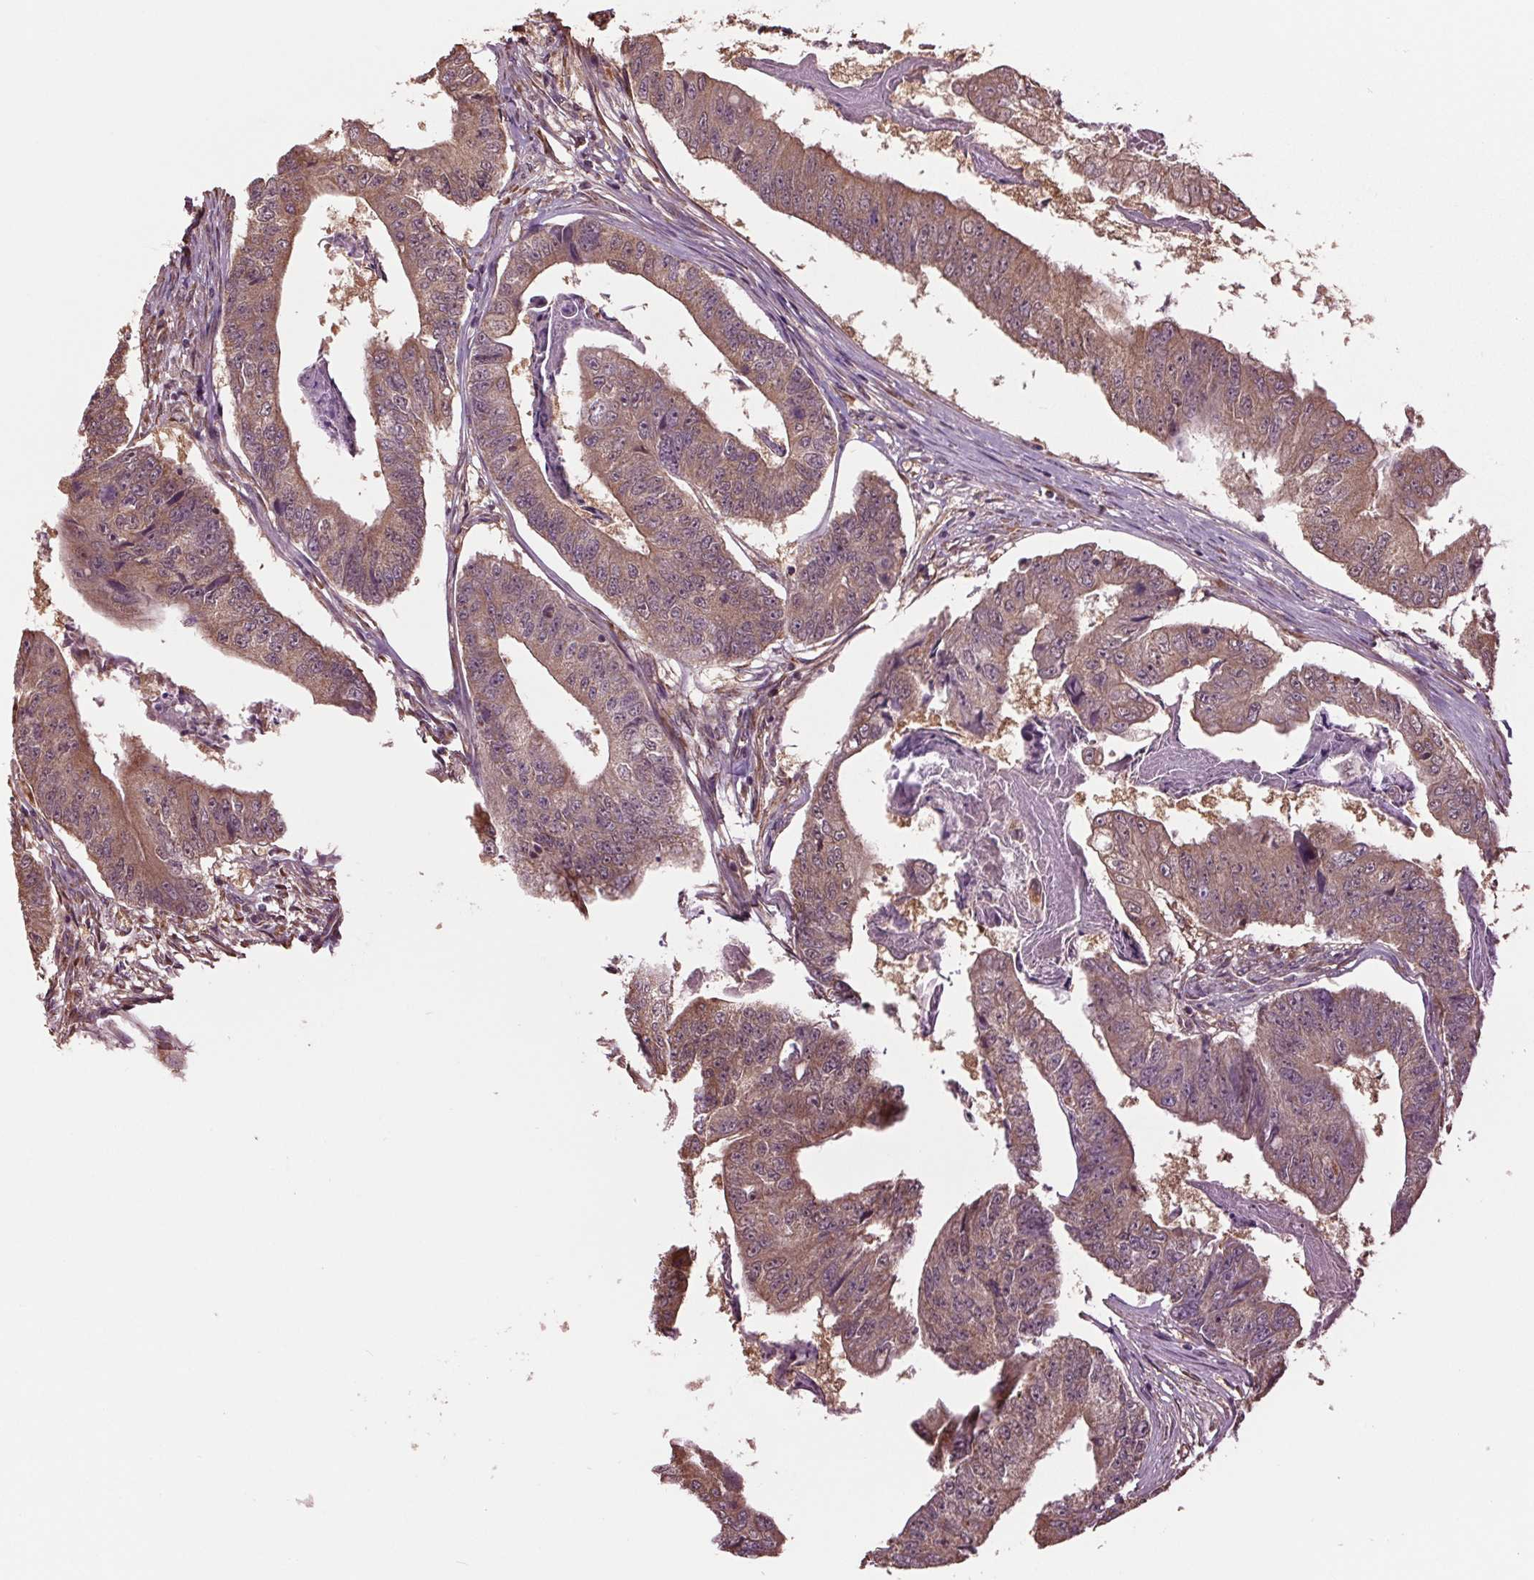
{"staining": {"intensity": "moderate", "quantity": ">75%", "location": "cytoplasmic/membranous"}, "tissue": "colorectal cancer", "cell_type": "Tumor cells", "image_type": "cancer", "snomed": [{"axis": "morphology", "description": "Adenocarcinoma, NOS"}, {"axis": "topography", "description": "Colon"}], "caption": "Protein staining of colorectal cancer (adenocarcinoma) tissue demonstrates moderate cytoplasmic/membranous expression in about >75% of tumor cells. The staining was performed using DAB to visualize the protein expression in brown, while the nuclei were stained in blue with hematoxylin (Magnification: 20x).", "gene": "RNPEP", "patient": {"sex": "female", "age": 67}}